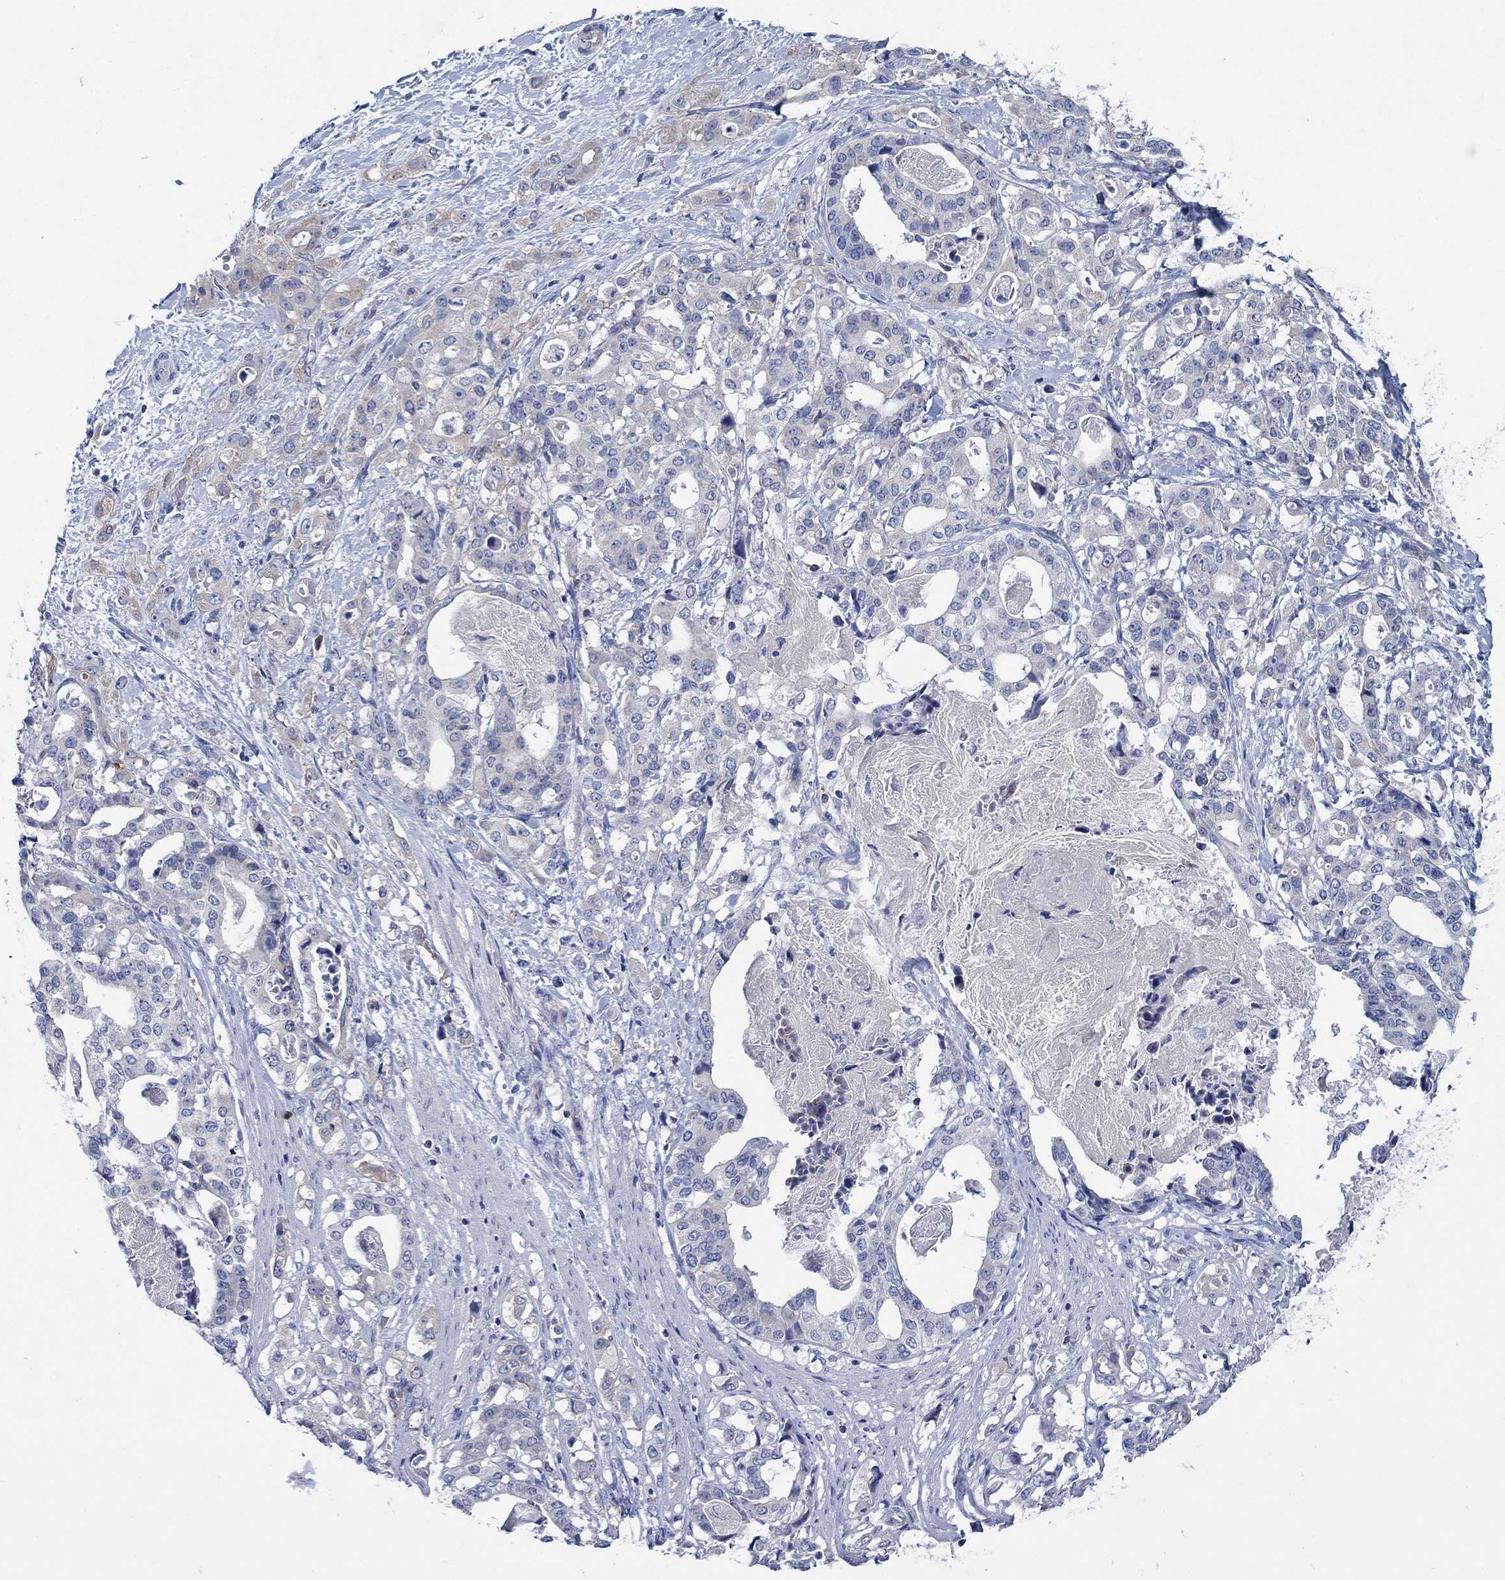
{"staining": {"intensity": "weak", "quantity": "<25%", "location": "cytoplasmic/membranous"}, "tissue": "stomach cancer", "cell_type": "Tumor cells", "image_type": "cancer", "snomed": [{"axis": "morphology", "description": "Adenocarcinoma, NOS"}, {"axis": "topography", "description": "Stomach"}], "caption": "Tumor cells are negative for brown protein staining in adenocarcinoma (stomach).", "gene": "TRIM16", "patient": {"sex": "male", "age": 48}}